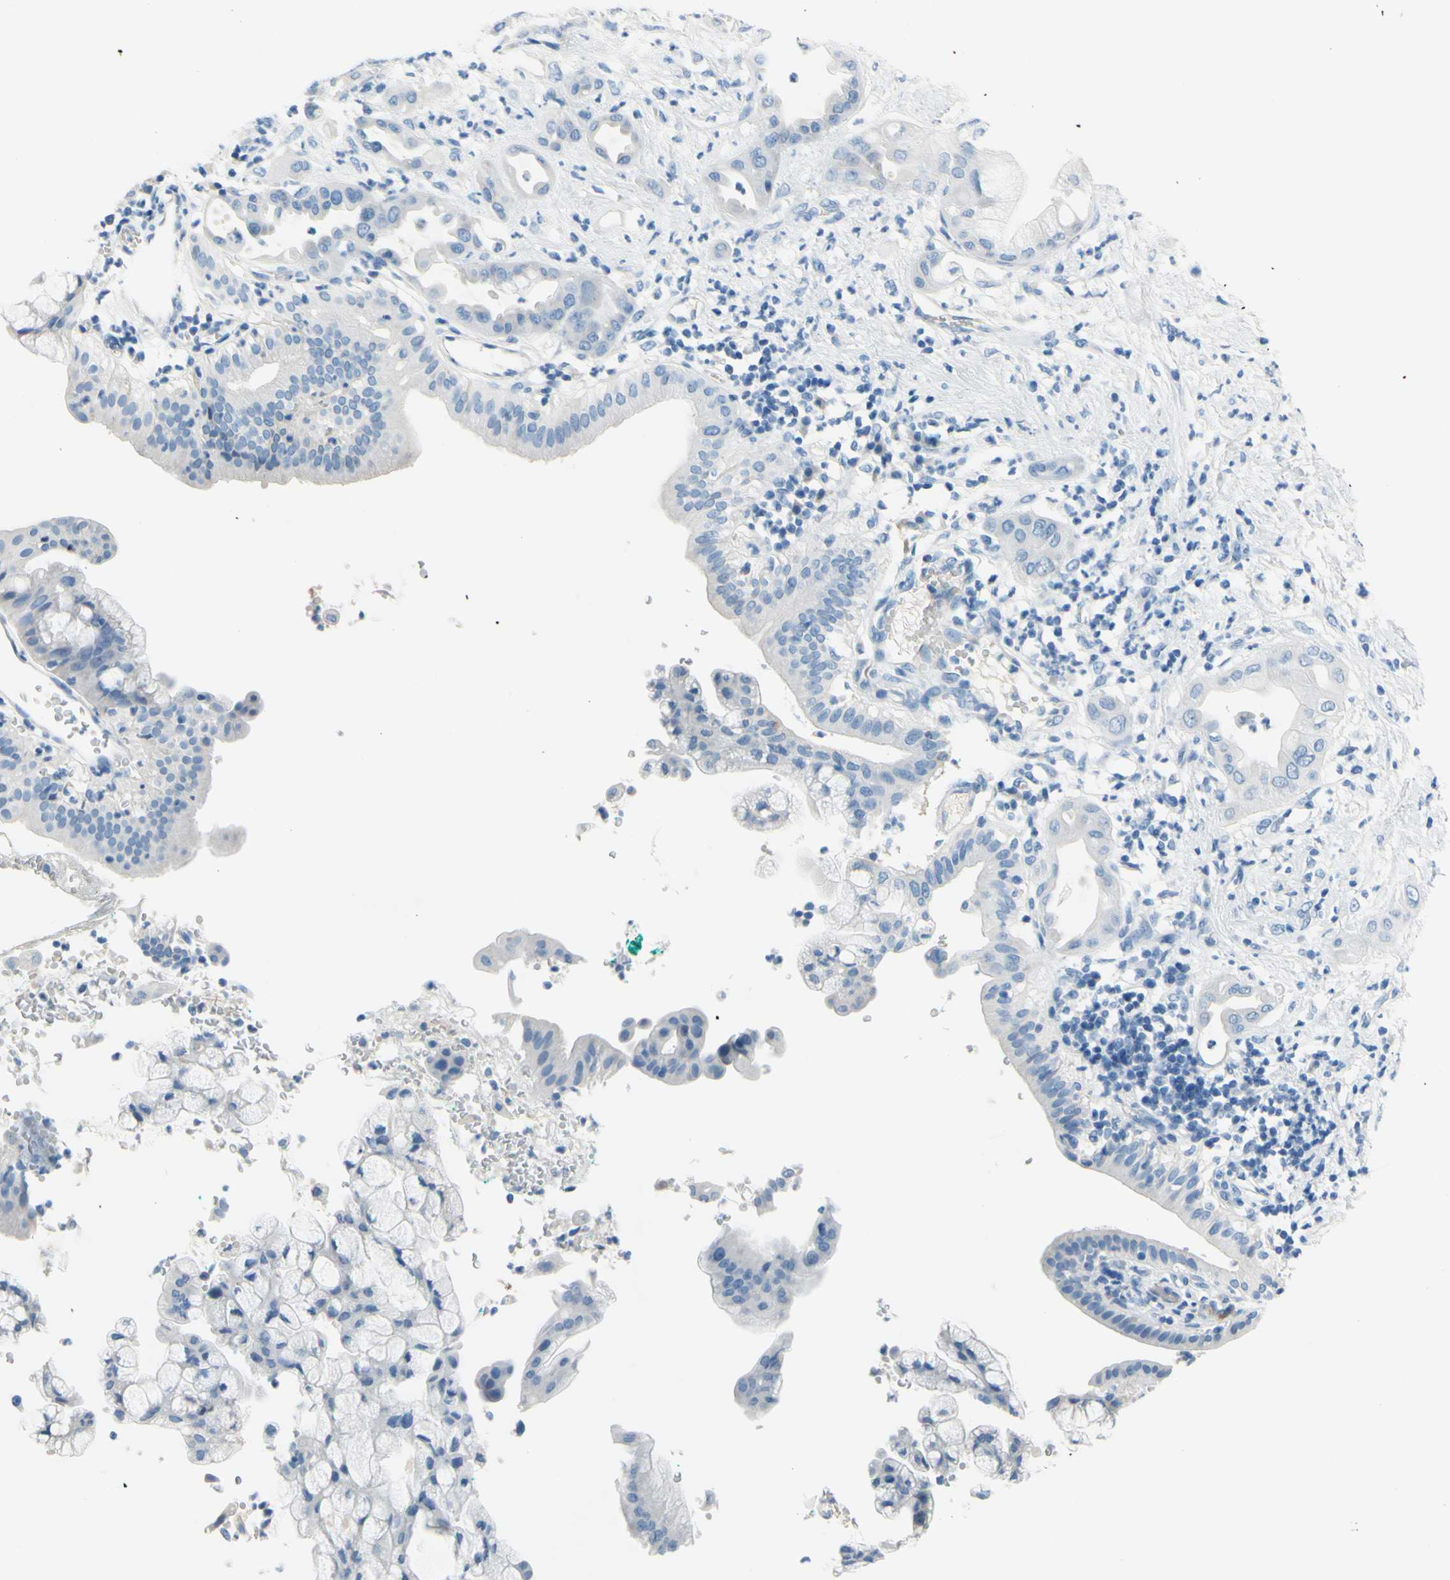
{"staining": {"intensity": "negative", "quantity": "none", "location": "none"}, "tissue": "pancreatic cancer", "cell_type": "Tumor cells", "image_type": "cancer", "snomed": [{"axis": "morphology", "description": "Adenocarcinoma, NOS"}, {"axis": "morphology", "description": "Adenocarcinoma, metastatic, NOS"}, {"axis": "topography", "description": "Lymph node"}, {"axis": "topography", "description": "Pancreas"}, {"axis": "topography", "description": "Duodenum"}], "caption": "The histopathology image displays no significant expression in tumor cells of pancreatic adenocarcinoma. Brightfield microscopy of immunohistochemistry (IHC) stained with DAB (3,3'-diaminobenzidine) (brown) and hematoxylin (blue), captured at high magnification.", "gene": "DCT", "patient": {"sex": "female", "age": 64}}